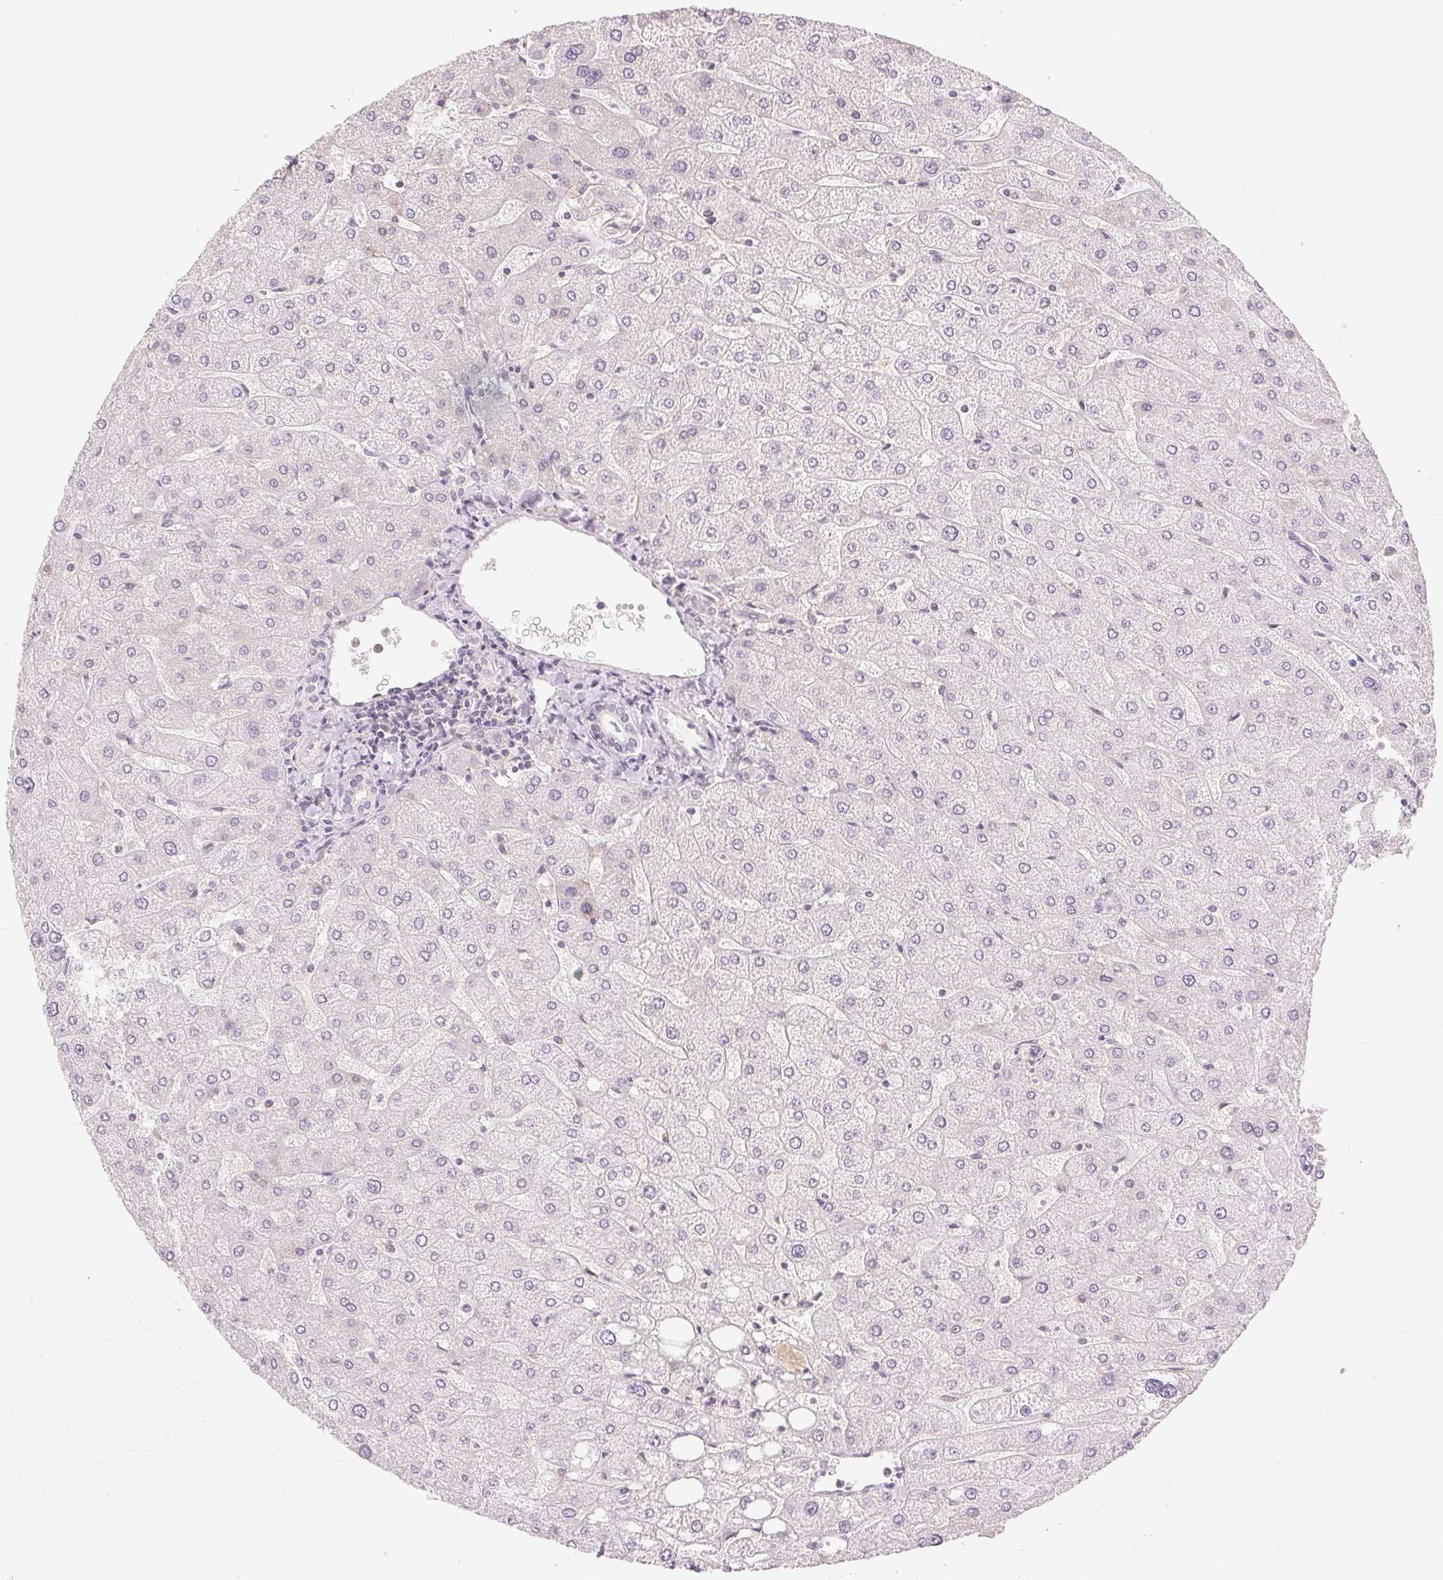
{"staining": {"intensity": "negative", "quantity": "none", "location": "none"}, "tissue": "liver", "cell_type": "Cholangiocytes", "image_type": "normal", "snomed": [{"axis": "morphology", "description": "Normal tissue, NOS"}, {"axis": "topography", "description": "Liver"}], "caption": "The immunohistochemistry image has no significant positivity in cholangiocytes of liver.", "gene": "KPRP", "patient": {"sex": "male", "age": 67}}